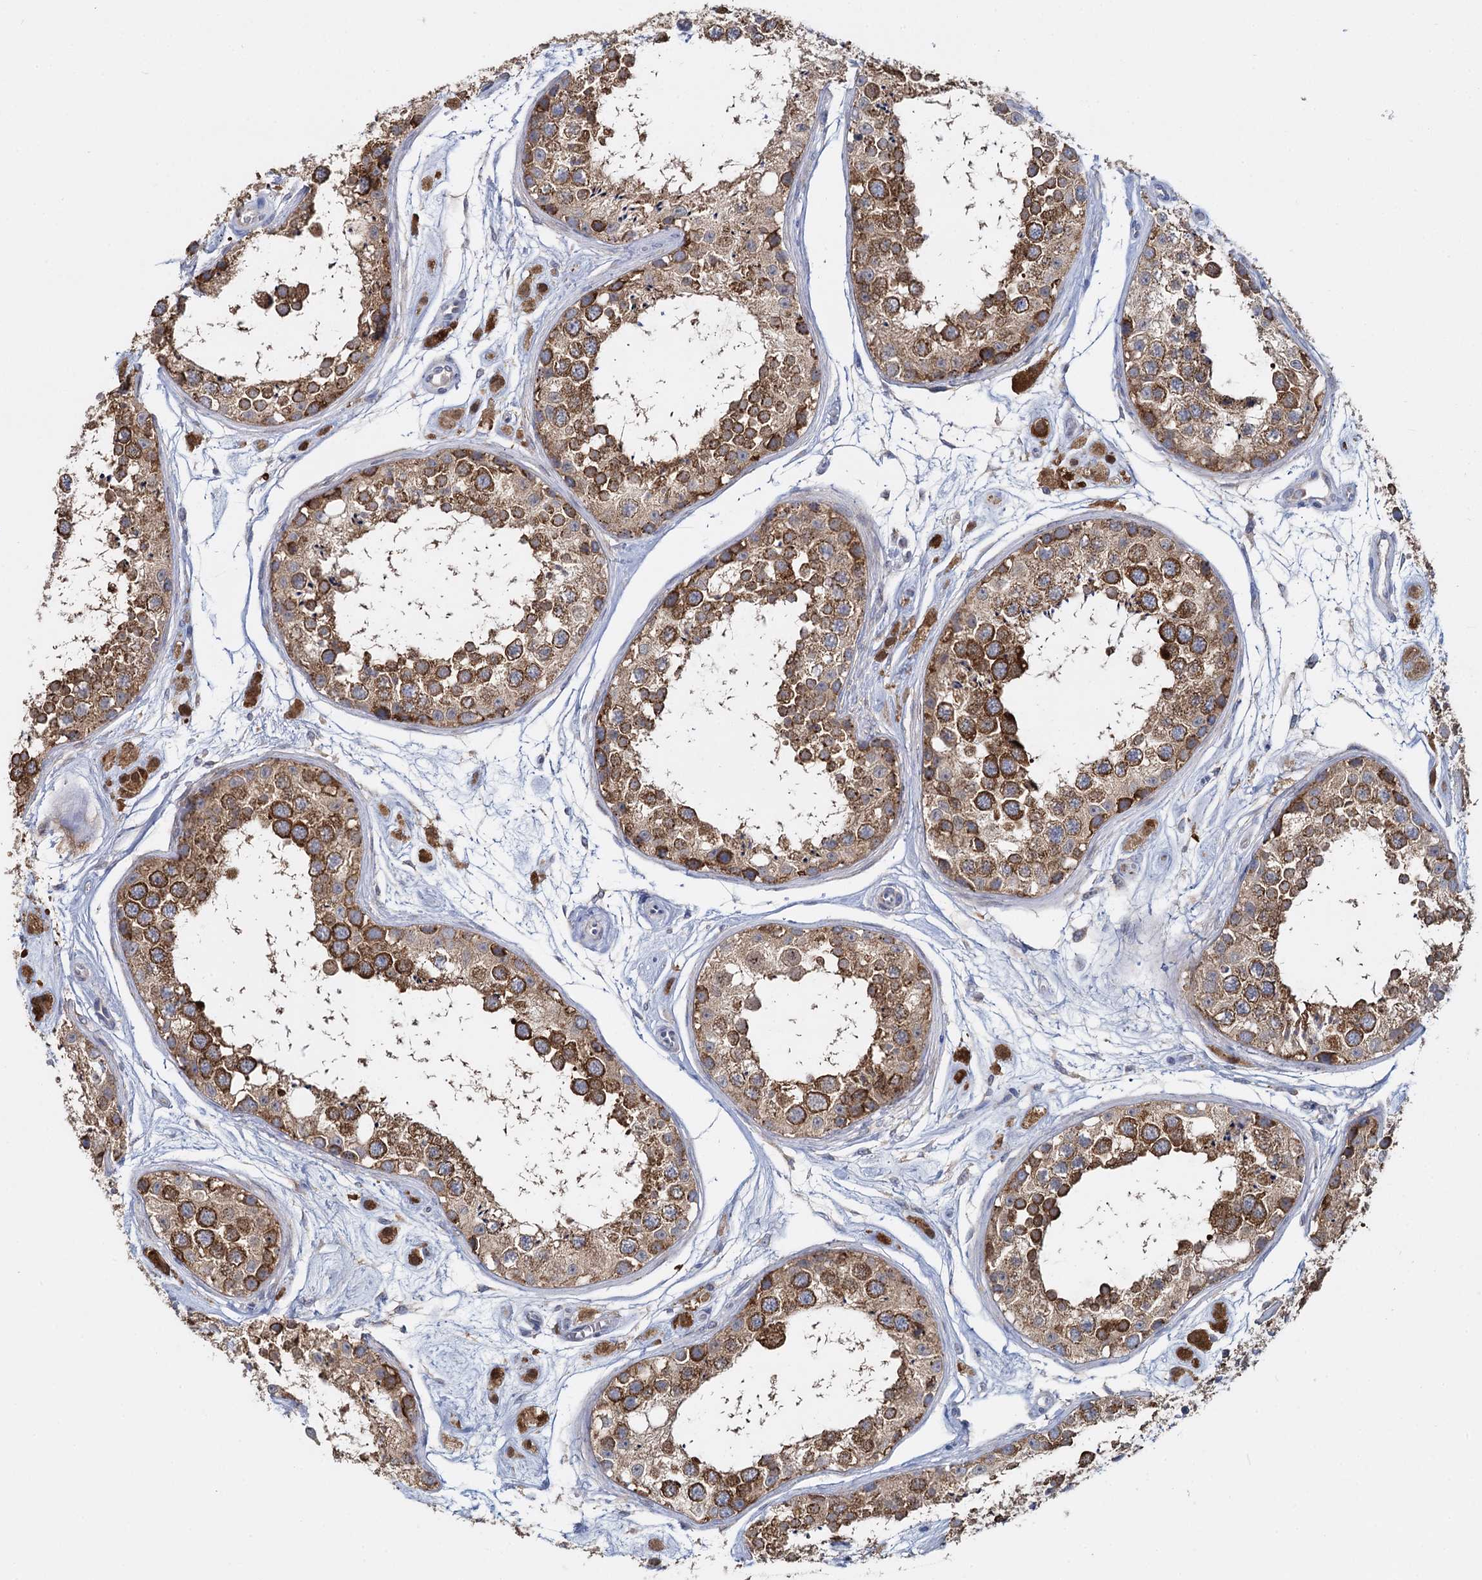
{"staining": {"intensity": "strong", "quantity": ">75%", "location": "cytoplasmic/membranous"}, "tissue": "testis", "cell_type": "Cells in seminiferous ducts", "image_type": "normal", "snomed": [{"axis": "morphology", "description": "Normal tissue, NOS"}, {"axis": "topography", "description": "Testis"}], "caption": "Immunohistochemistry (DAB) staining of unremarkable testis exhibits strong cytoplasmic/membranous protein positivity in approximately >75% of cells in seminiferous ducts.", "gene": "GSTM2", "patient": {"sex": "male", "age": 25}}